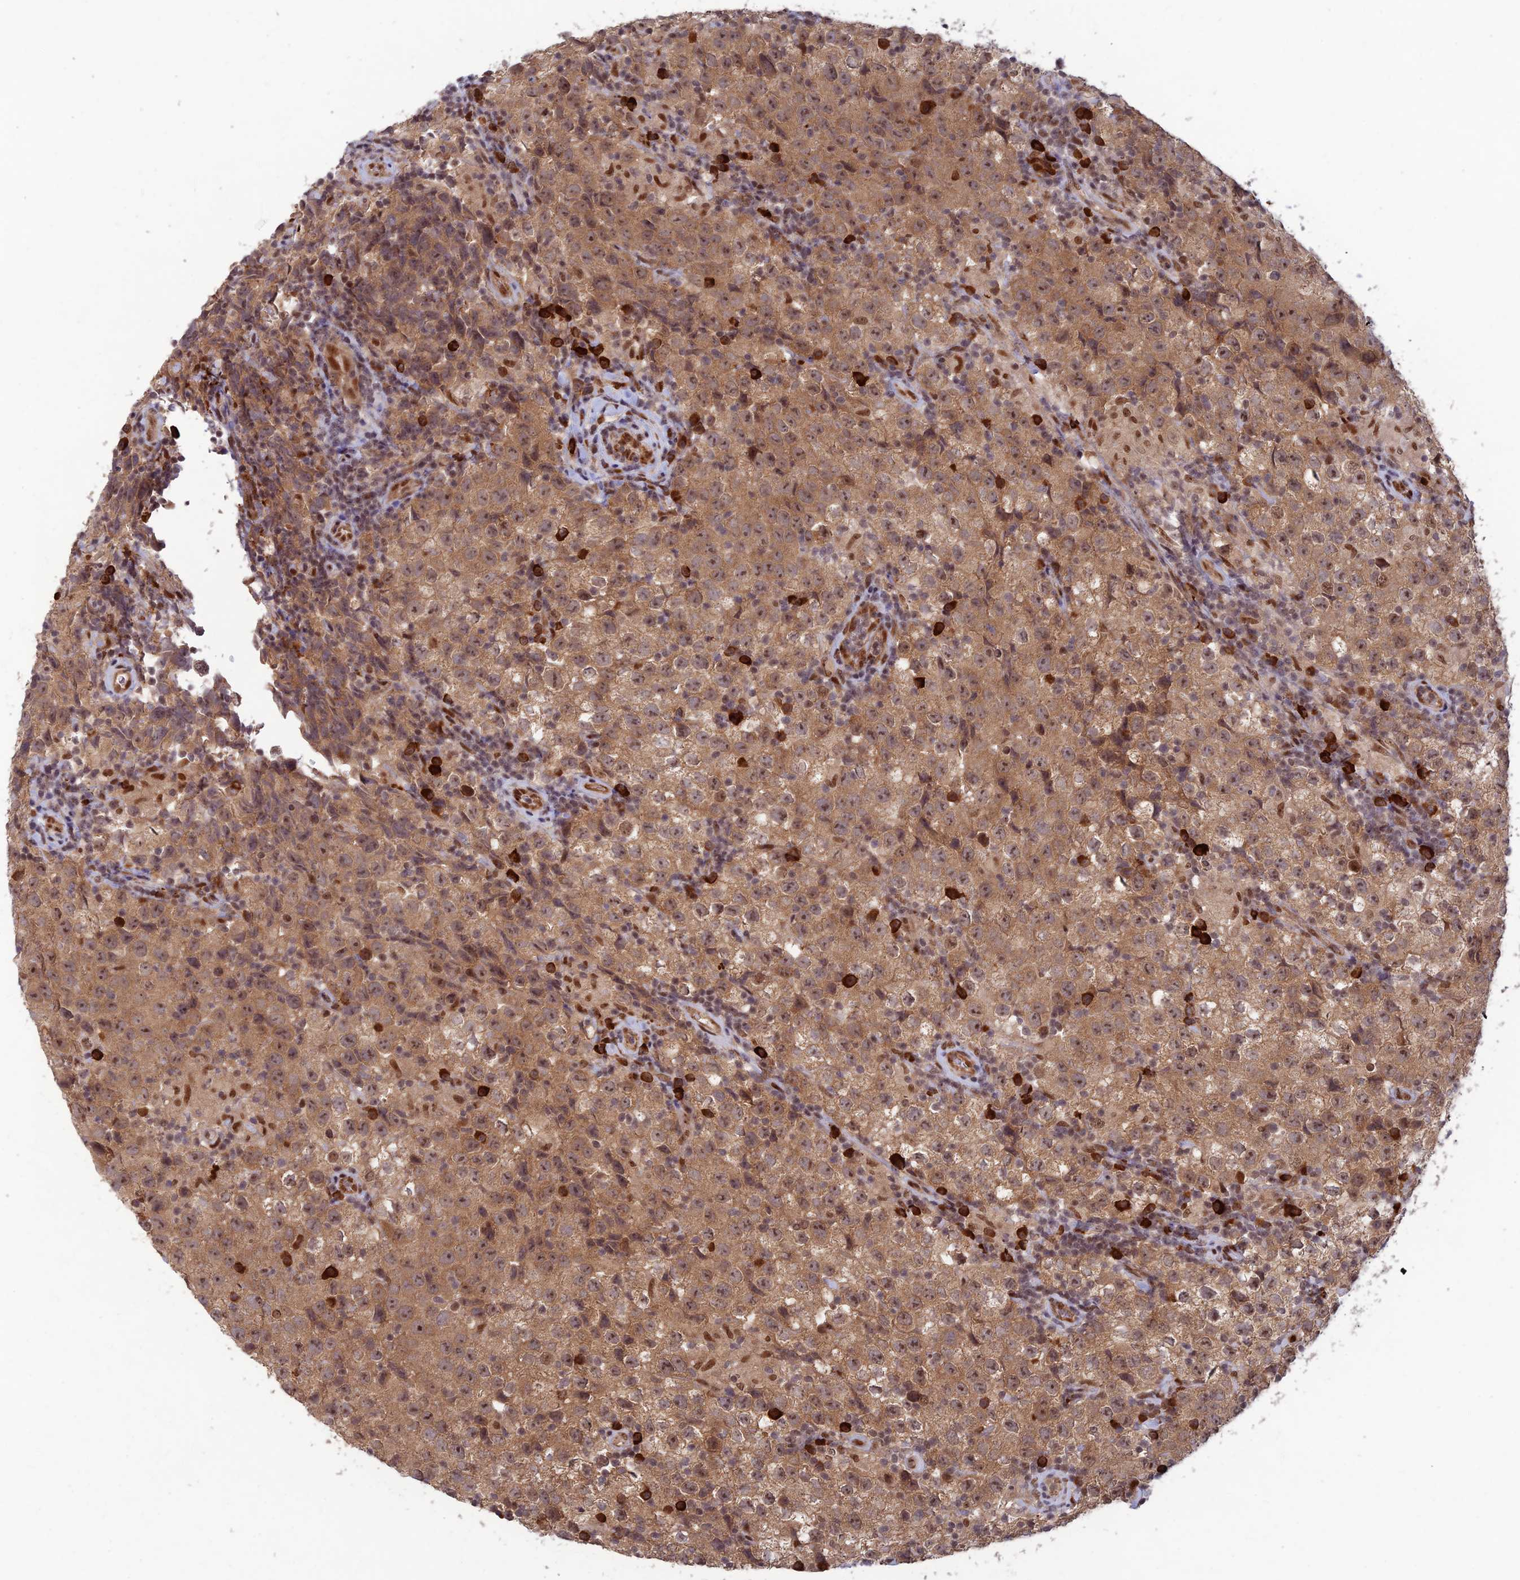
{"staining": {"intensity": "weak", "quantity": ">75%", "location": "cytoplasmic/membranous"}, "tissue": "testis cancer", "cell_type": "Tumor cells", "image_type": "cancer", "snomed": [{"axis": "morphology", "description": "Seminoma, NOS"}, {"axis": "morphology", "description": "Carcinoma, Embryonal, NOS"}, {"axis": "topography", "description": "Testis"}], "caption": "Human testis embryonal carcinoma stained with a brown dye demonstrates weak cytoplasmic/membranous positive expression in about >75% of tumor cells.", "gene": "ZNF565", "patient": {"sex": "male", "age": 41}}